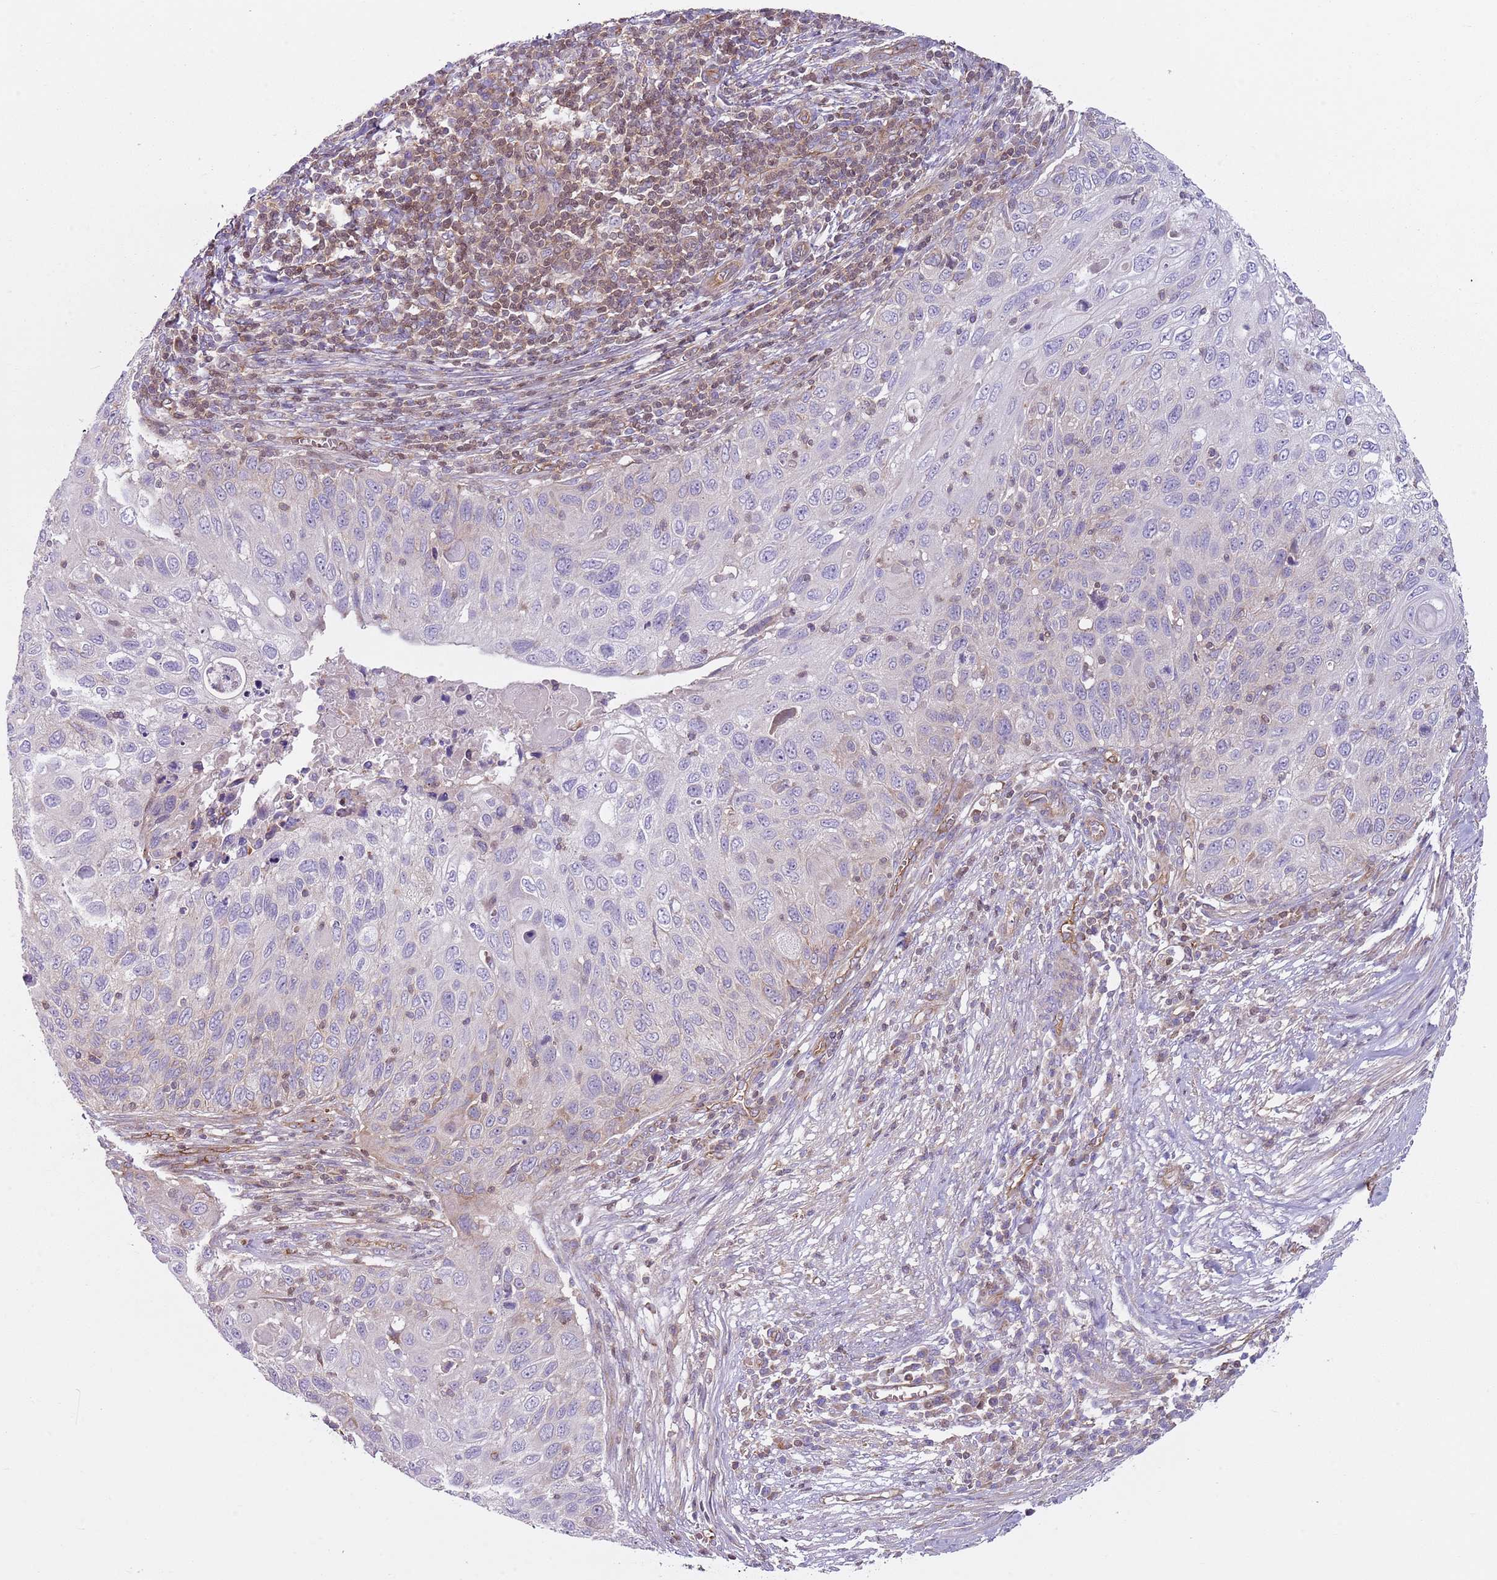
{"staining": {"intensity": "negative", "quantity": "none", "location": "none"}, "tissue": "cervical cancer", "cell_type": "Tumor cells", "image_type": "cancer", "snomed": [{"axis": "morphology", "description": "Squamous cell carcinoma, NOS"}, {"axis": "topography", "description": "Cervix"}], "caption": "A photomicrograph of cervical squamous cell carcinoma stained for a protein reveals no brown staining in tumor cells.", "gene": "GNAI3", "patient": {"sex": "female", "age": 70}}